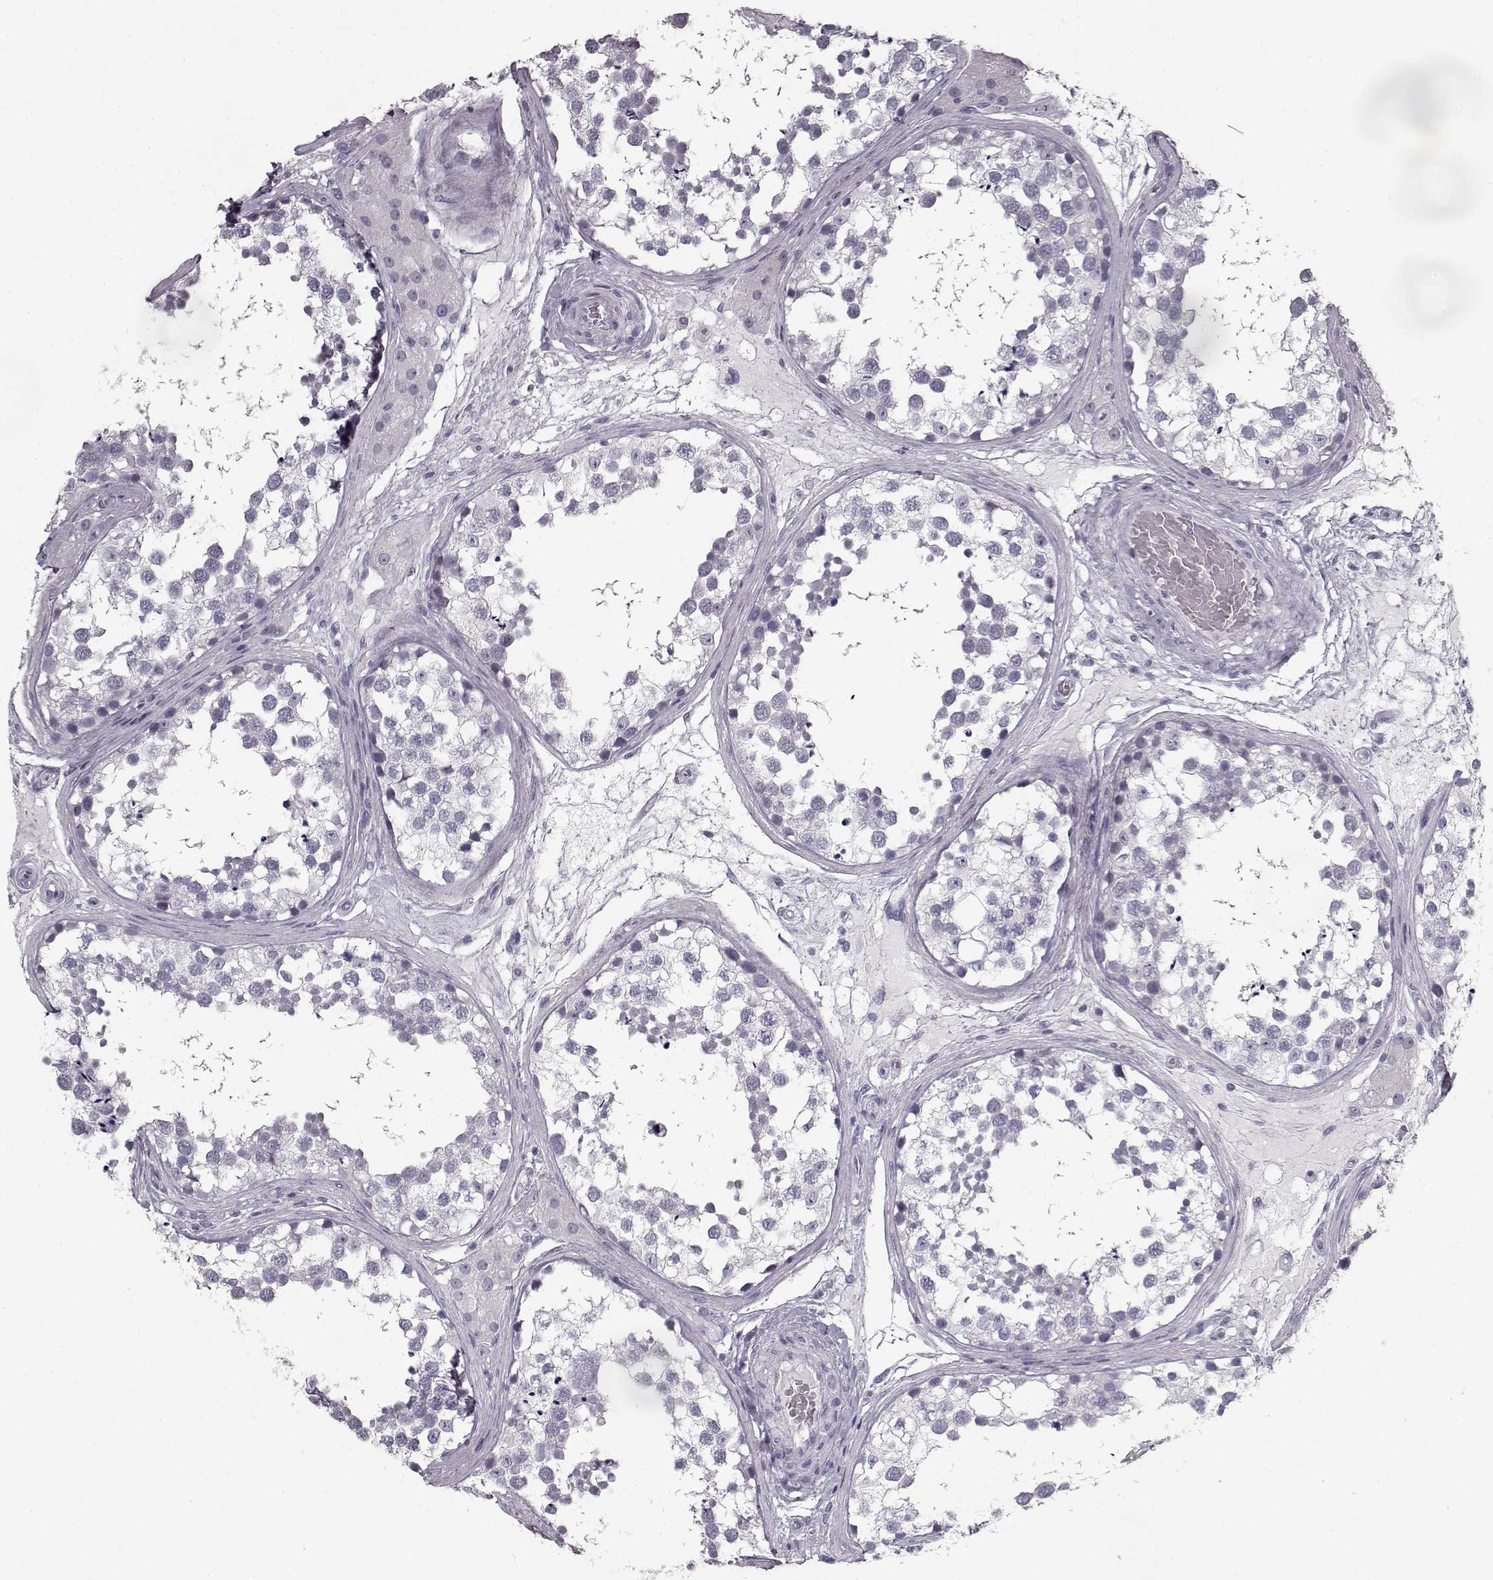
{"staining": {"intensity": "negative", "quantity": "none", "location": "none"}, "tissue": "testis", "cell_type": "Cells in seminiferous ducts", "image_type": "normal", "snomed": [{"axis": "morphology", "description": "Normal tissue, NOS"}, {"axis": "morphology", "description": "Seminoma, NOS"}, {"axis": "topography", "description": "Testis"}], "caption": "A micrograph of testis stained for a protein shows no brown staining in cells in seminiferous ducts. (DAB immunohistochemistry (IHC) visualized using brightfield microscopy, high magnification).", "gene": "SEMG2", "patient": {"sex": "male", "age": 65}}